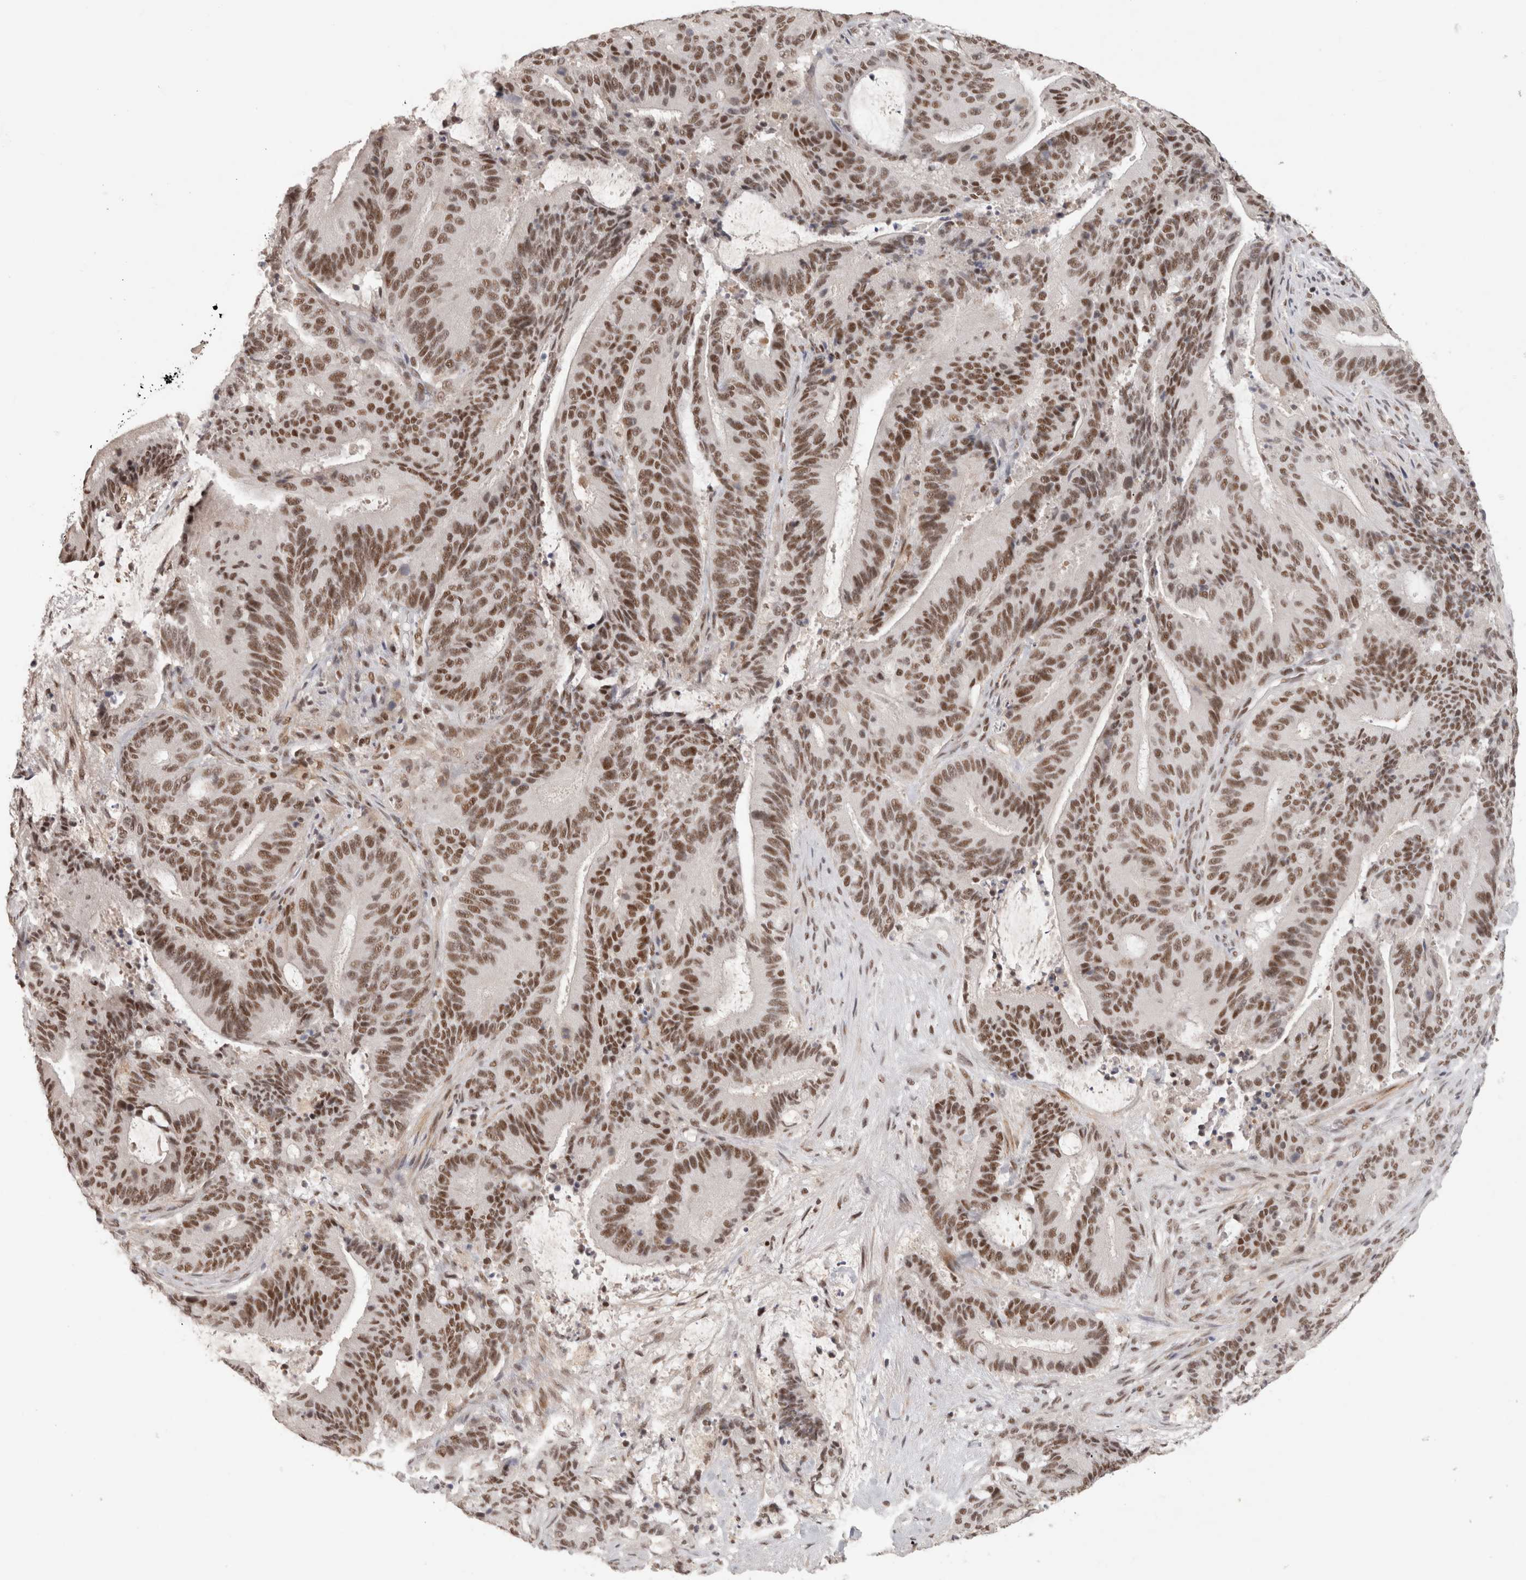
{"staining": {"intensity": "strong", "quantity": ">75%", "location": "nuclear"}, "tissue": "liver cancer", "cell_type": "Tumor cells", "image_type": "cancer", "snomed": [{"axis": "morphology", "description": "Normal tissue, NOS"}, {"axis": "morphology", "description": "Cholangiocarcinoma"}, {"axis": "topography", "description": "Liver"}, {"axis": "topography", "description": "Peripheral nerve tissue"}], "caption": "Immunohistochemical staining of human liver cancer shows high levels of strong nuclear protein expression in approximately >75% of tumor cells.", "gene": "ZNF830", "patient": {"sex": "female", "age": 73}}